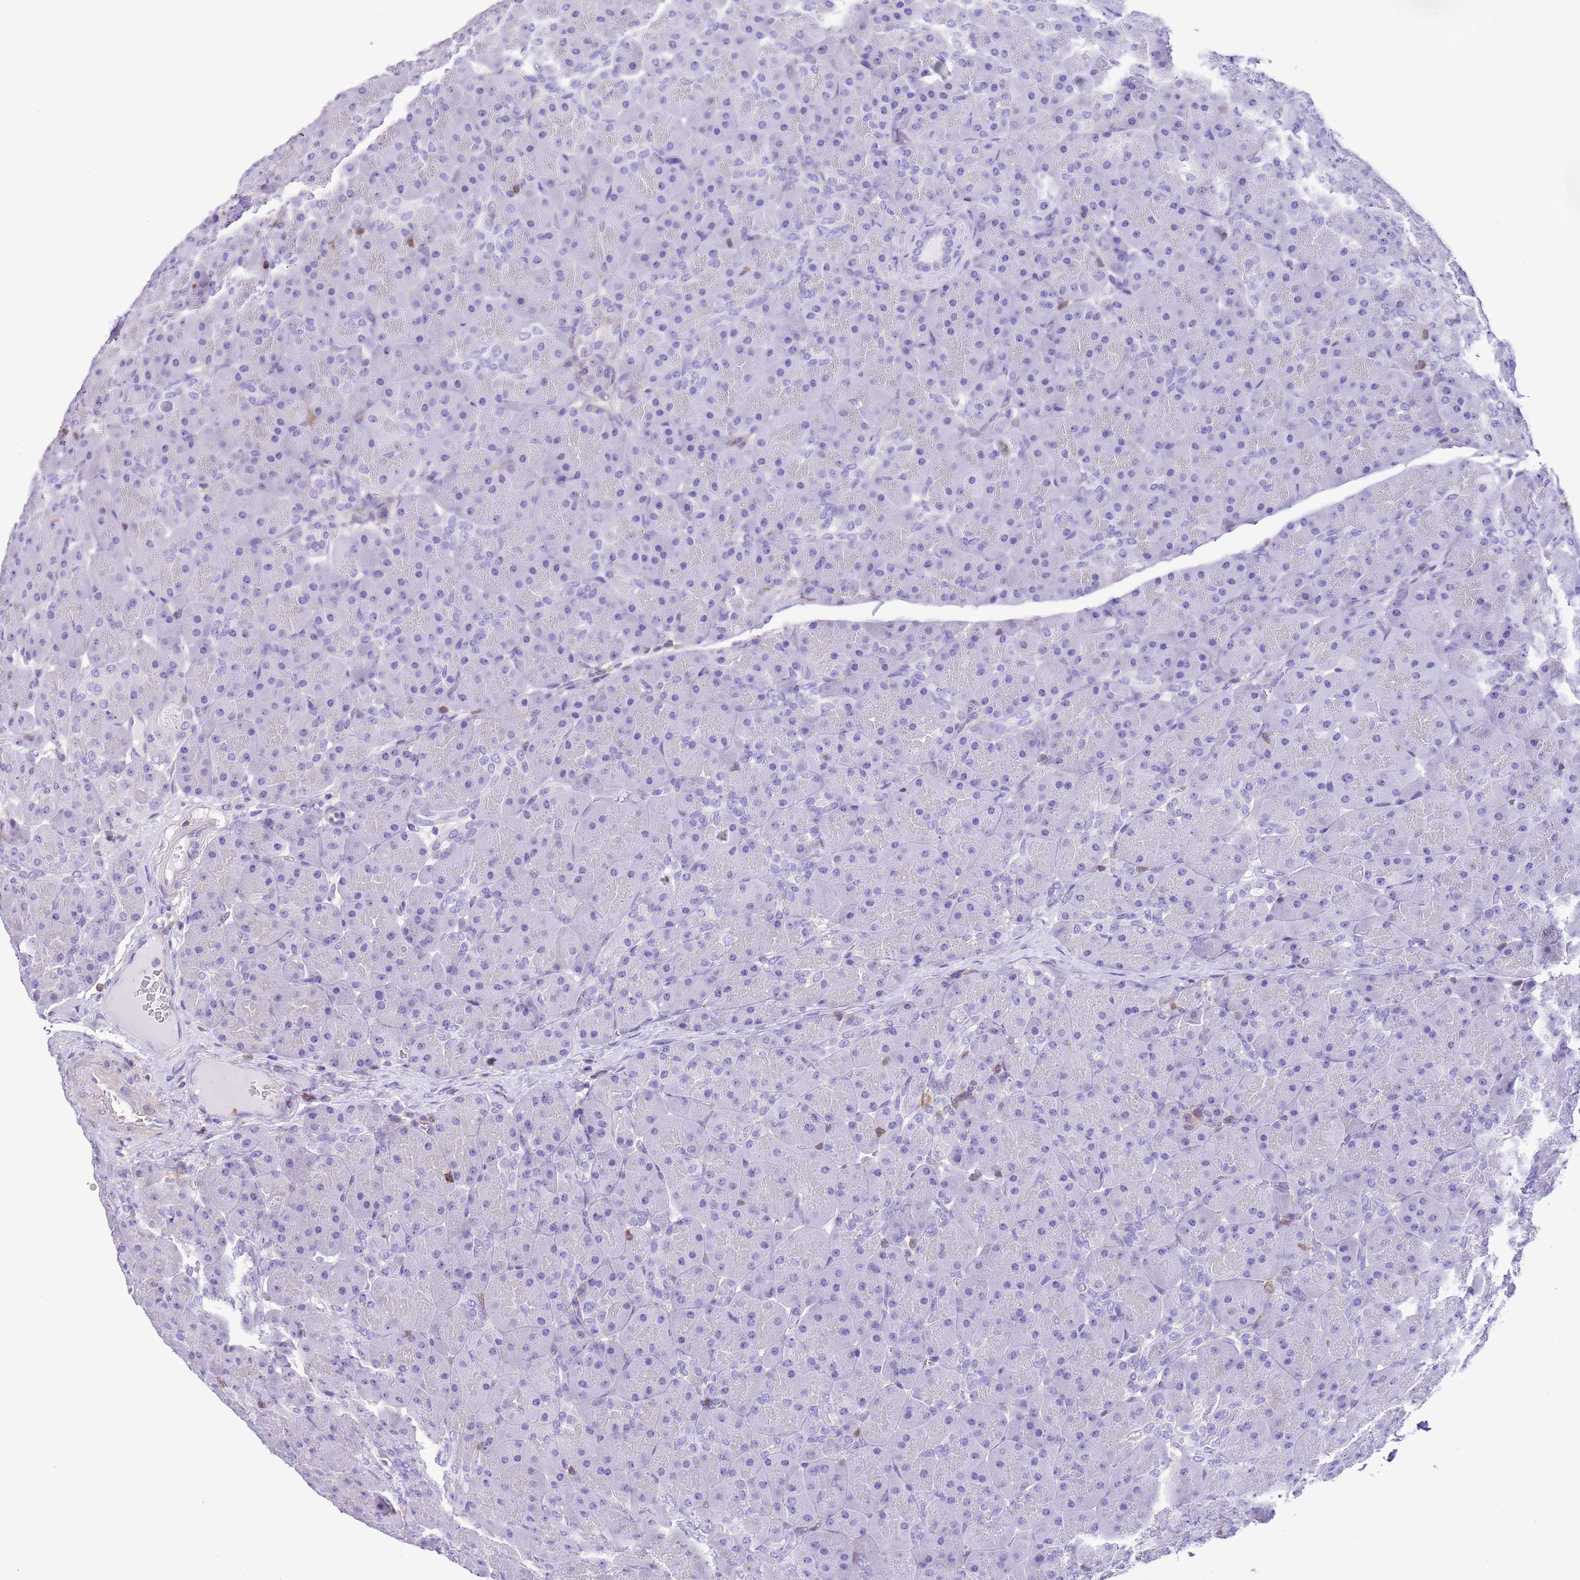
{"staining": {"intensity": "negative", "quantity": "none", "location": "none"}, "tissue": "pancreas", "cell_type": "Exocrine glandular cells", "image_type": "normal", "snomed": [{"axis": "morphology", "description": "Normal tissue, NOS"}, {"axis": "topography", "description": "Pancreas"}], "caption": "IHC image of unremarkable pancreas: pancreas stained with DAB (3,3'-diaminobenzidine) reveals no significant protein staining in exocrine glandular cells.", "gene": "CNN2", "patient": {"sex": "male", "age": 66}}